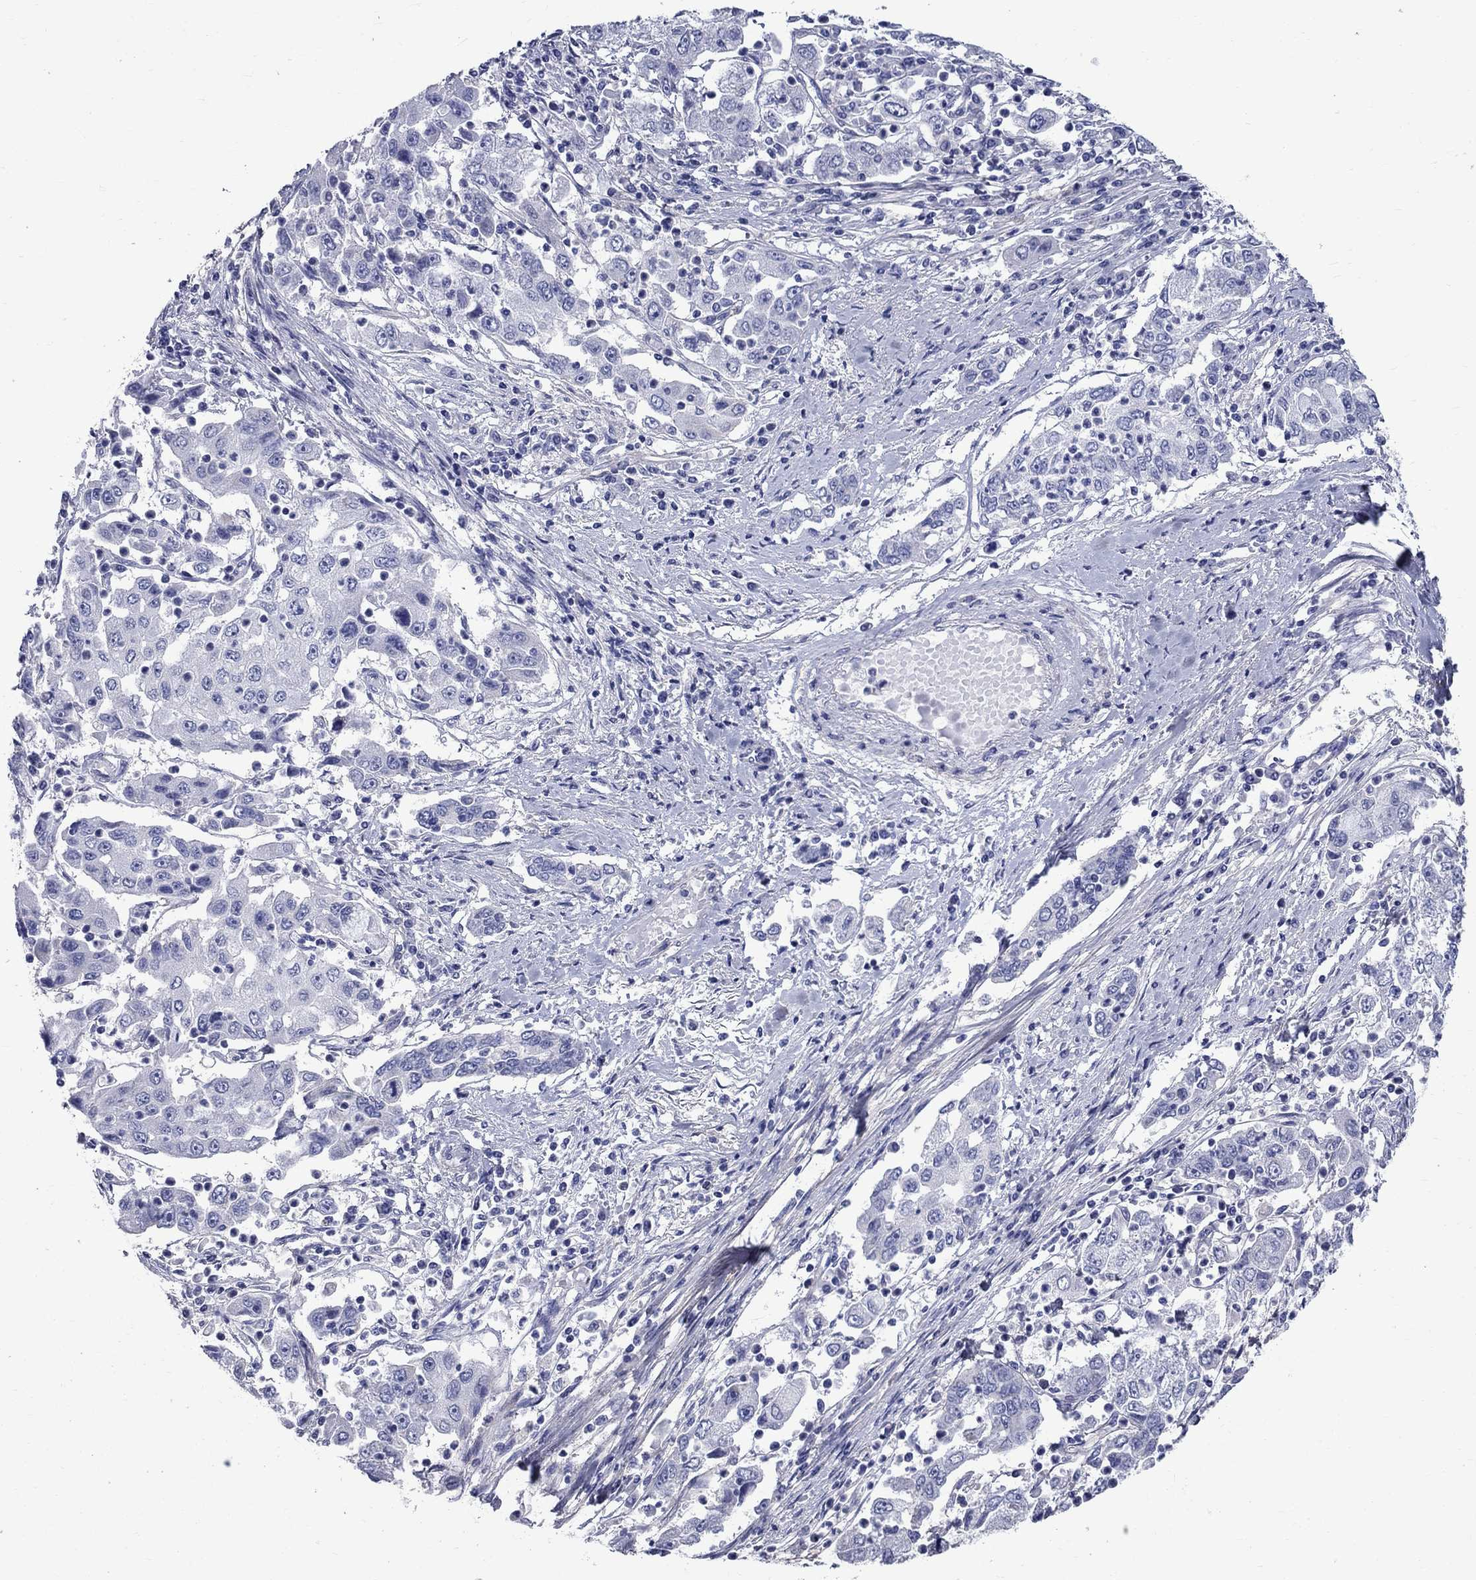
{"staining": {"intensity": "negative", "quantity": "none", "location": "none"}, "tissue": "cervical cancer", "cell_type": "Tumor cells", "image_type": "cancer", "snomed": [{"axis": "morphology", "description": "Squamous cell carcinoma, NOS"}, {"axis": "topography", "description": "Cervix"}], "caption": "DAB (3,3'-diaminobenzidine) immunohistochemical staining of human squamous cell carcinoma (cervical) reveals no significant expression in tumor cells.", "gene": "ANXA10", "patient": {"sex": "female", "age": 36}}